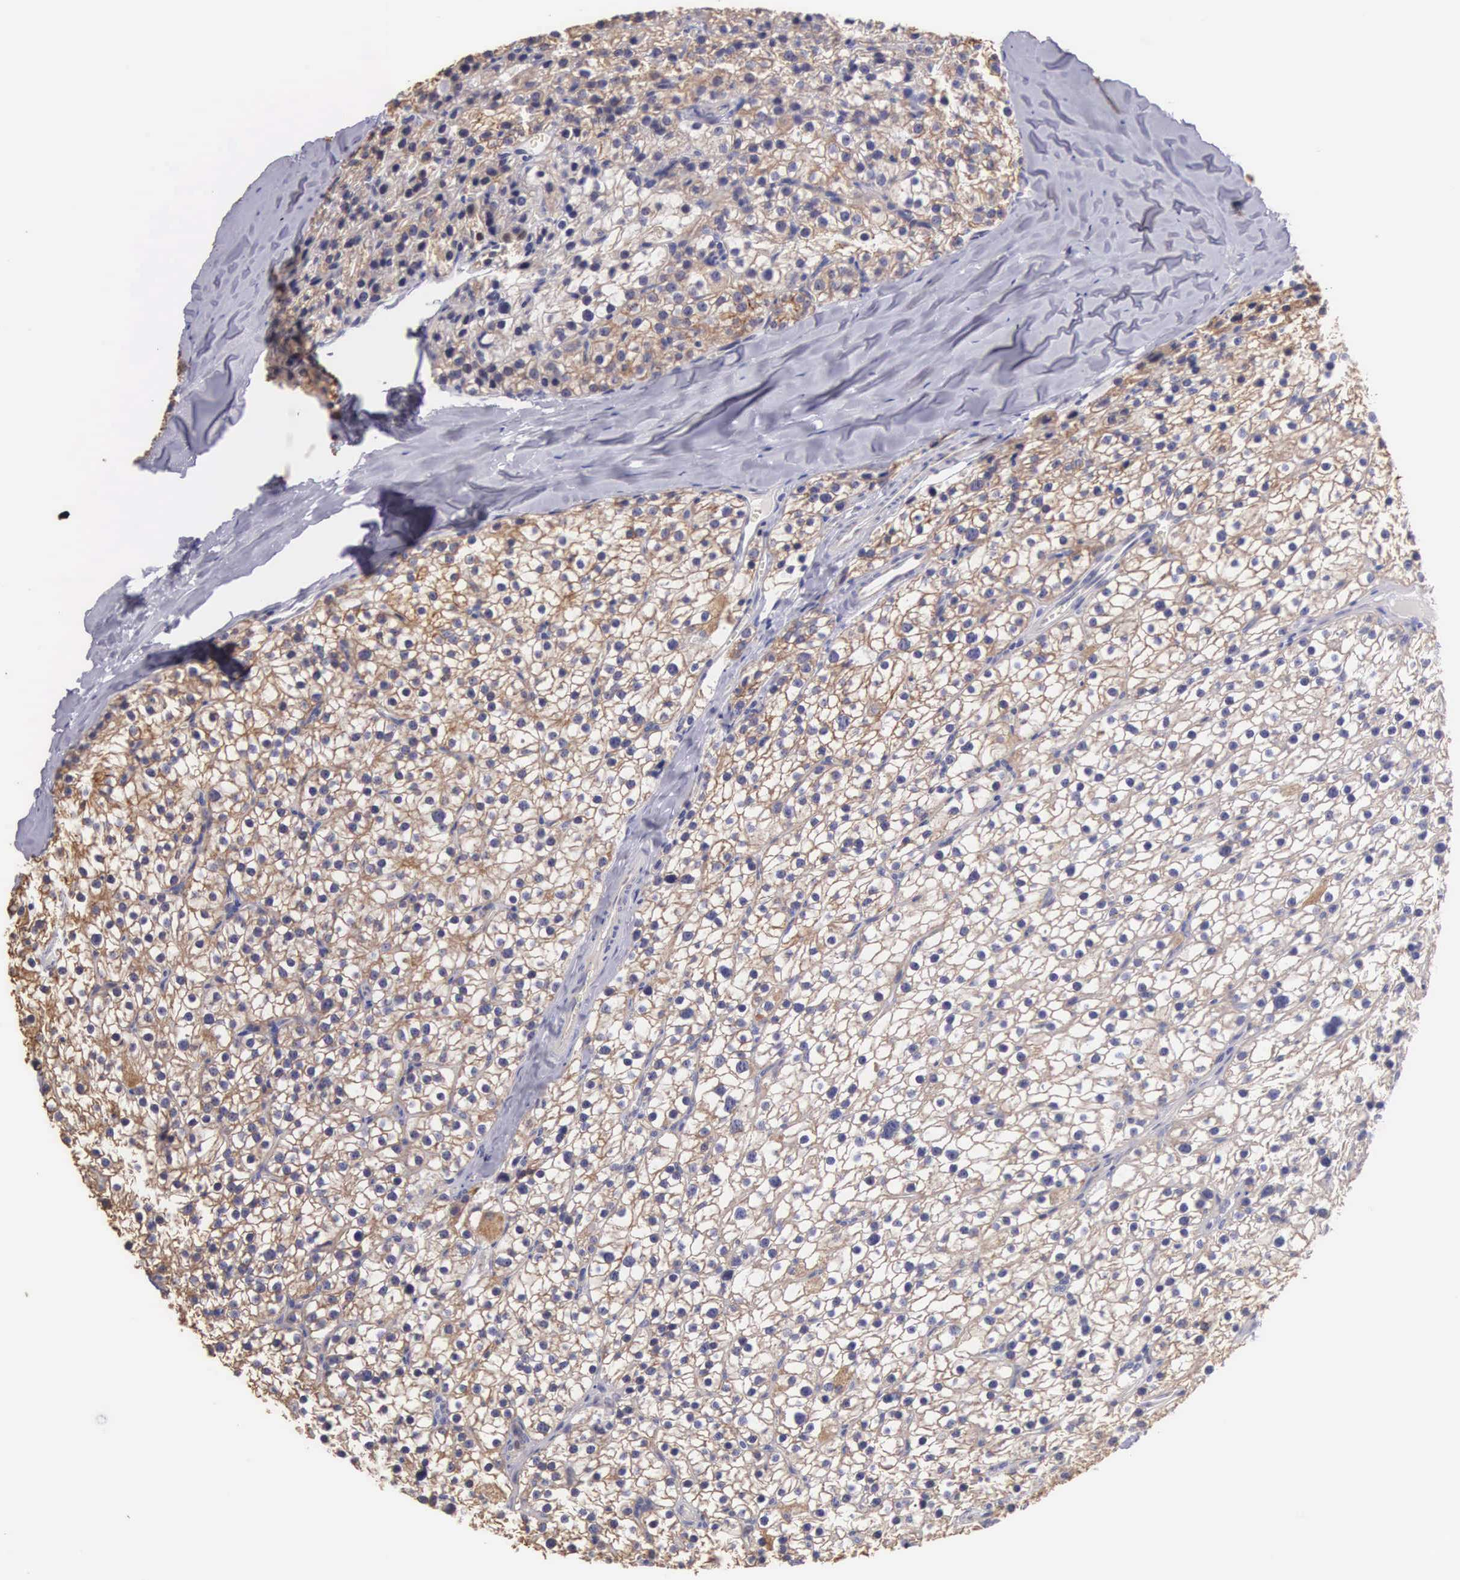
{"staining": {"intensity": "moderate", "quantity": ">75%", "location": "cytoplasmic/membranous"}, "tissue": "parathyroid gland", "cell_type": "Glandular cells", "image_type": "normal", "snomed": [{"axis": "morphology", "description": "Normal tissue, NOS"}, {"axis": "topography", "description": "Parathyroid gland"}], "caption": "Brown immunohistochemical staining in unremarkable parathyroid gland shows moderate cytoplasmic/membranous positivity in about >75% of glandular cells. (Brightfield microscopy of DAB IHC at high magnification).", "gene": "PIR", "patient": {"sex": "female", "age": 54}}